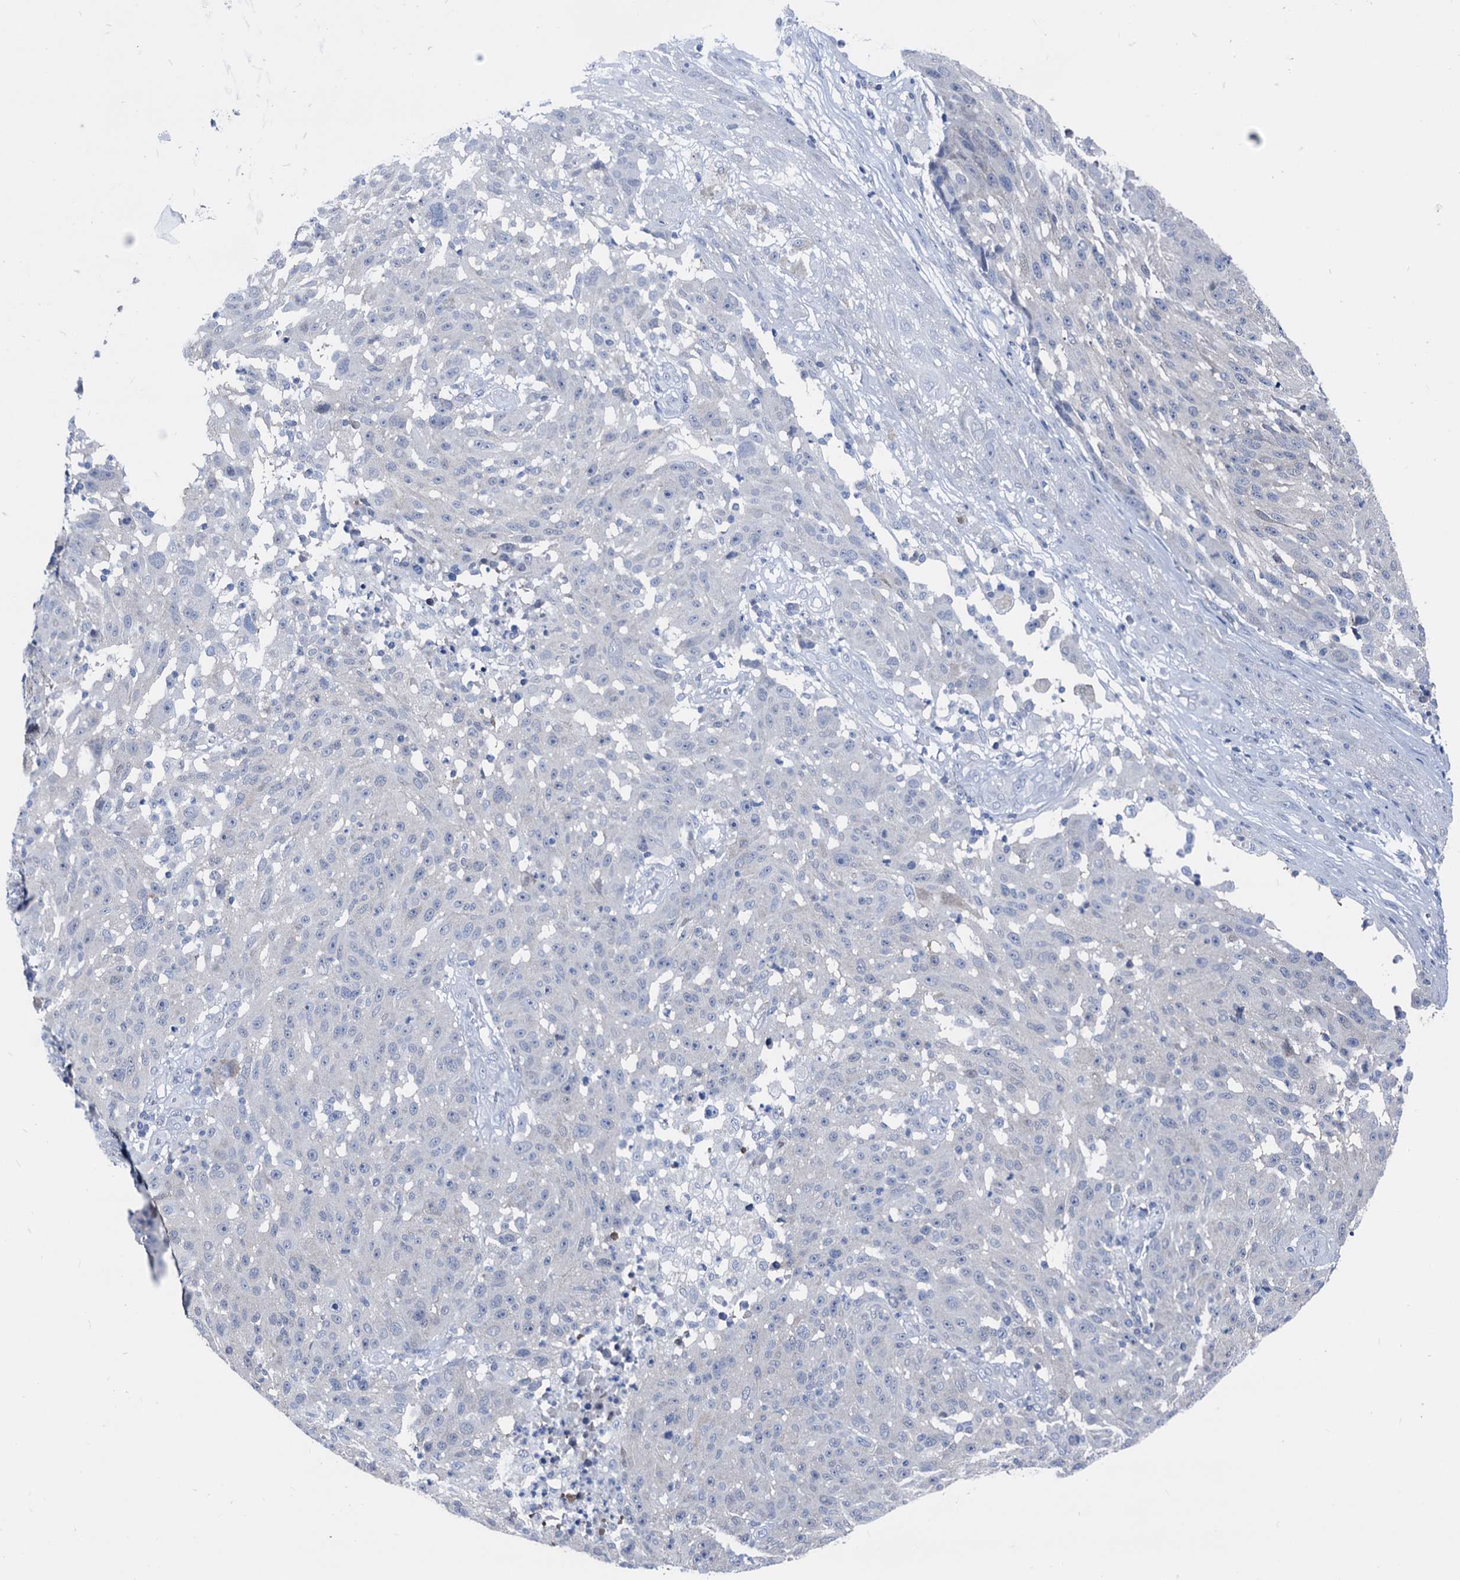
{"staining": {"intensity": "negative", "quantity": "none", "location": "none"}, "tissue": "melanoma", "cell_type": "Tumor cells", "image_type": "cancer", "snomed": [{"axis": "morphology", "description": "Malignant melanoma, NOS"}, {"axis": "topography", "description": "Skin"}], "caption": "Tumor cells show no significant protein expression in malignant melanoma.", "gene": "GLO1", "patient": {"sex": "male", "age": 53}}